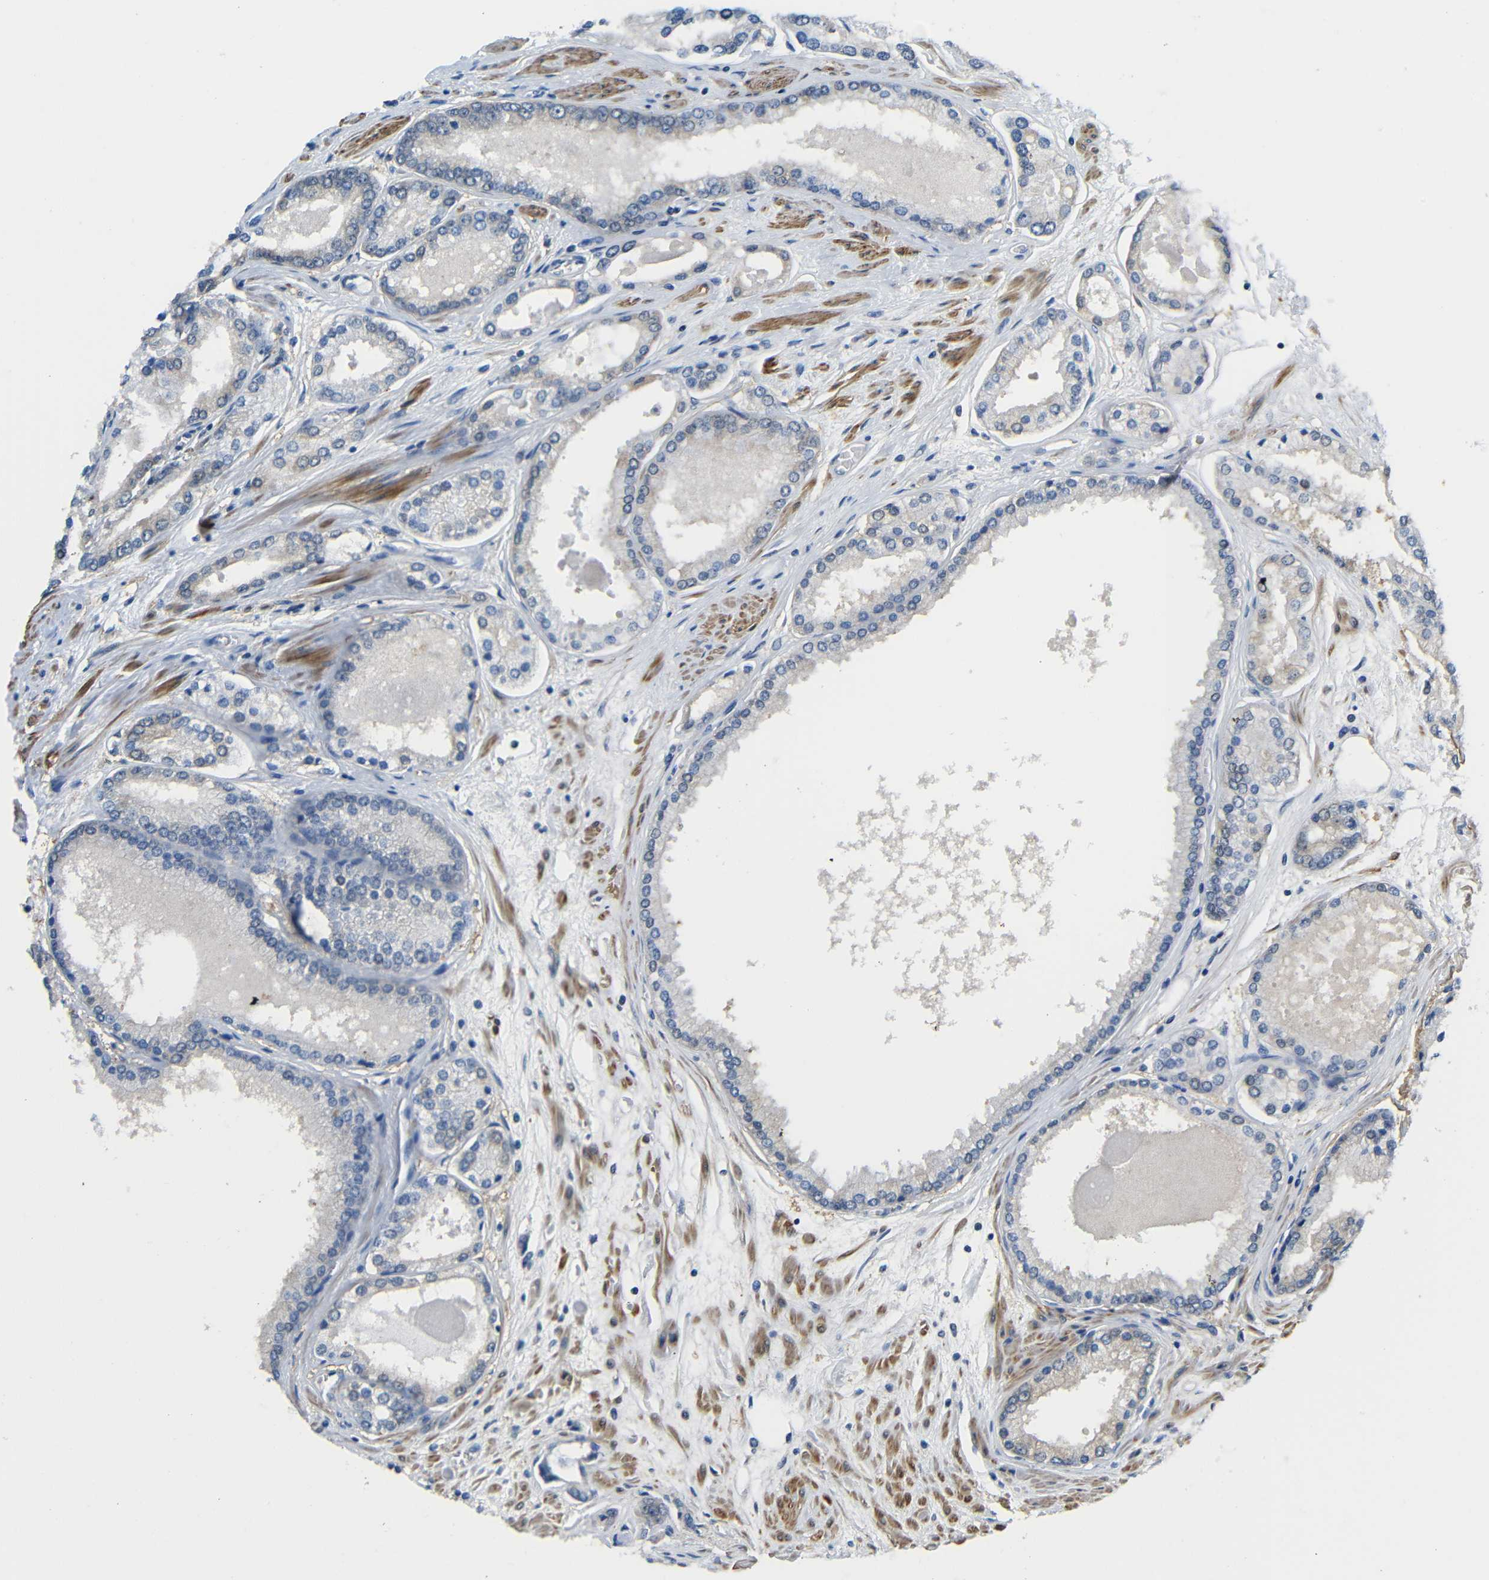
{"staining": {"intensity": "negative", "quantity": "none", "location": "none"}, "tissue": "prostate cancer", "cell_type": "Tumor cells", "image_type": "cancer", "snomed": [{"axis": "morphology", "description": "Adenocarcinoma, High grade"}, {"axis": "topography", "description": "Prostate"}], "caption": "Immunohistochemistry (IHC) histopathology image of neoplastic tissue: human prostate cancer stained with DAB (3,3'-diaminobenzidine) reveals no significant protein expression in tumor cells.", "gene": "NEGR1", "patient": {"sex": "male", "age": 59}}